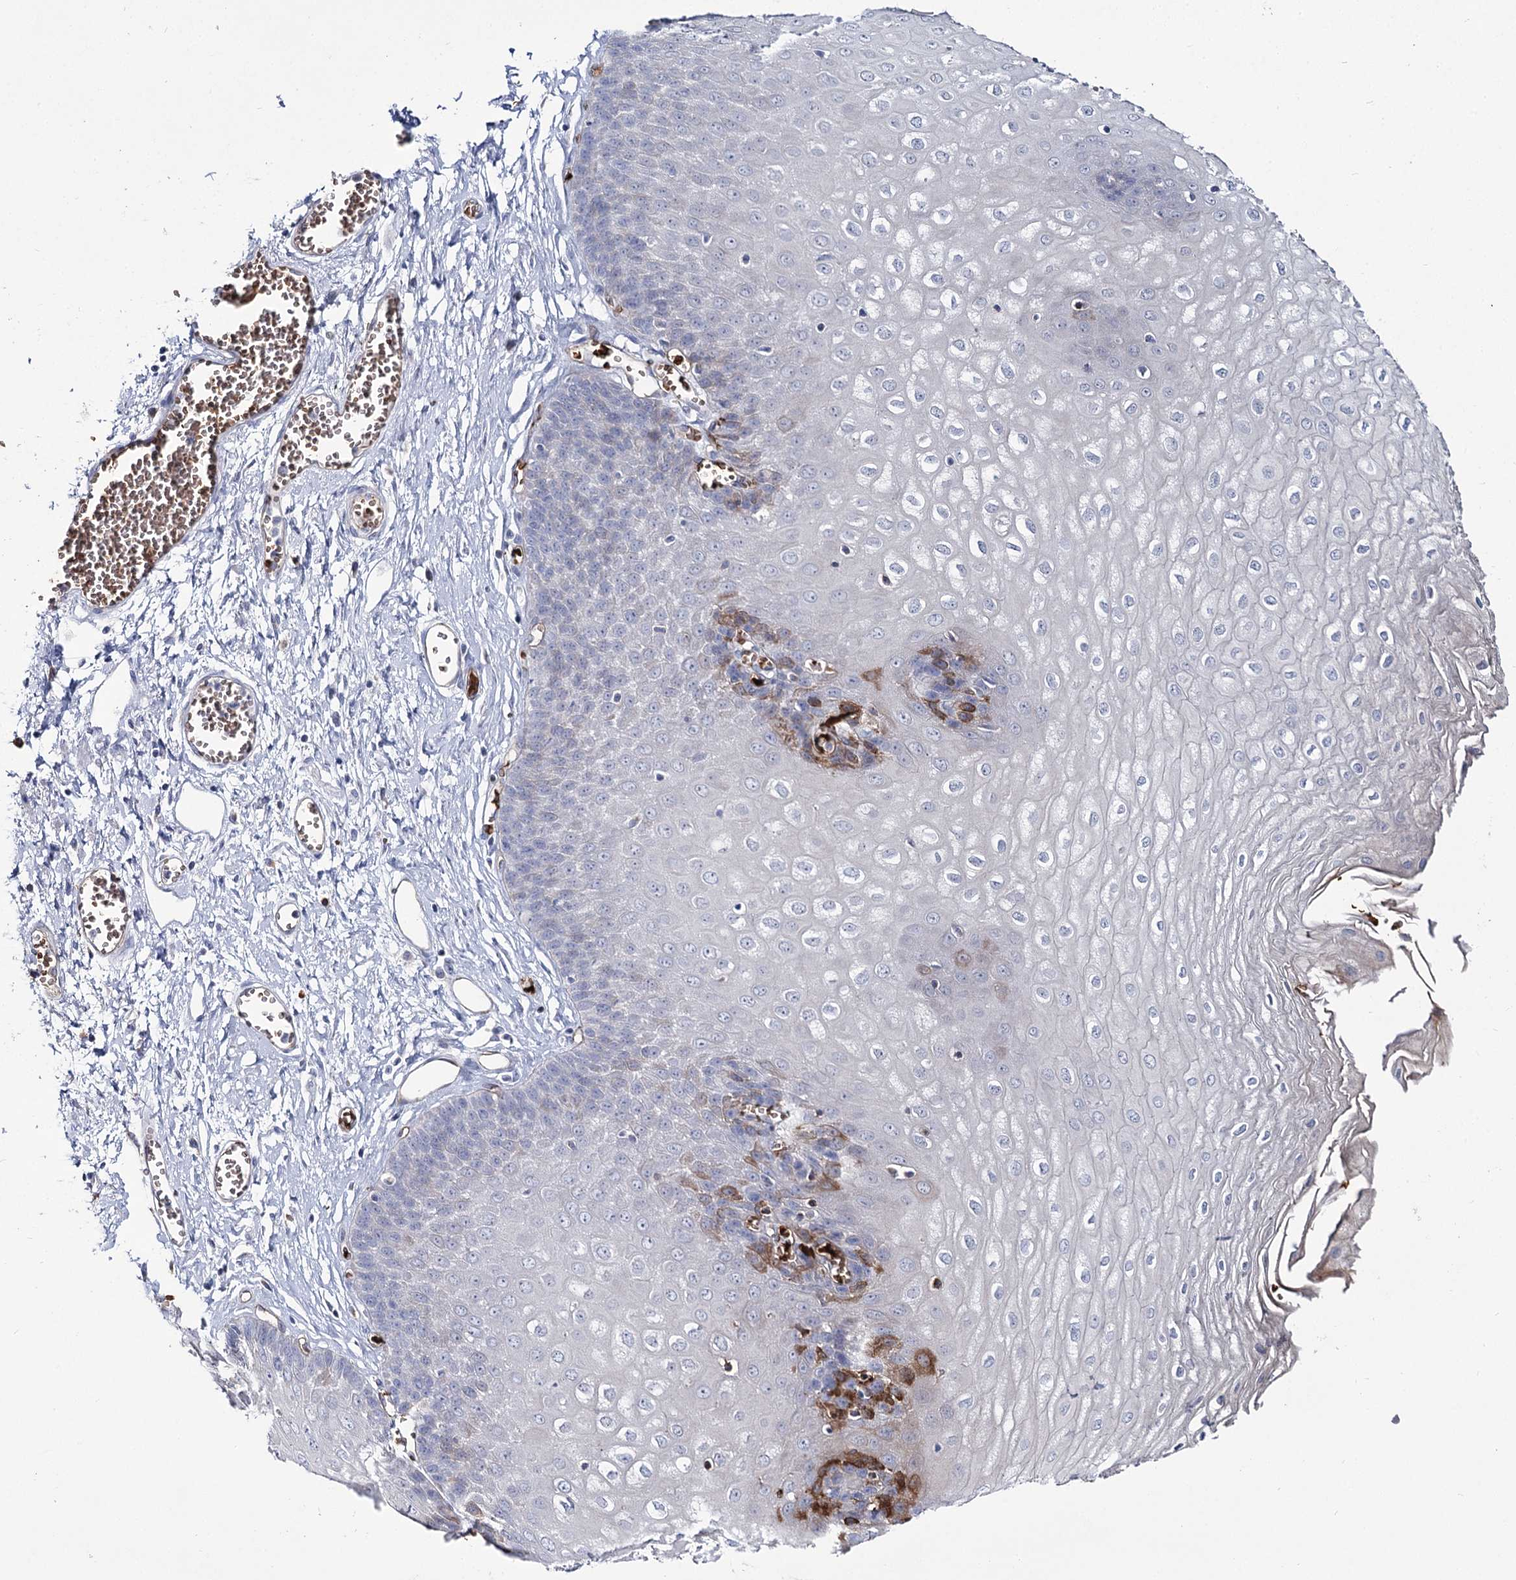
{"staining": {"intensity": "moderate", "quantity": "<25%", "location": "cytoplasmic/membranous"}, "tissue": "esophagus", "cell_type": "Squamous epithelial cells", "image_type": "normal", "snomed": [{"axis": "morphology", "description": "Normal tissue, NOS"}, {"axis": "topography", "description": "Esophagus"}], "caption": "Esophagus stained with immunohistochemistry exhibits moderate cytoplasmic/membranous positivity in about <25% of squamous epithelial cells.", "gene": "GBF1", "patient": {"sex": "male", "age": 60}}